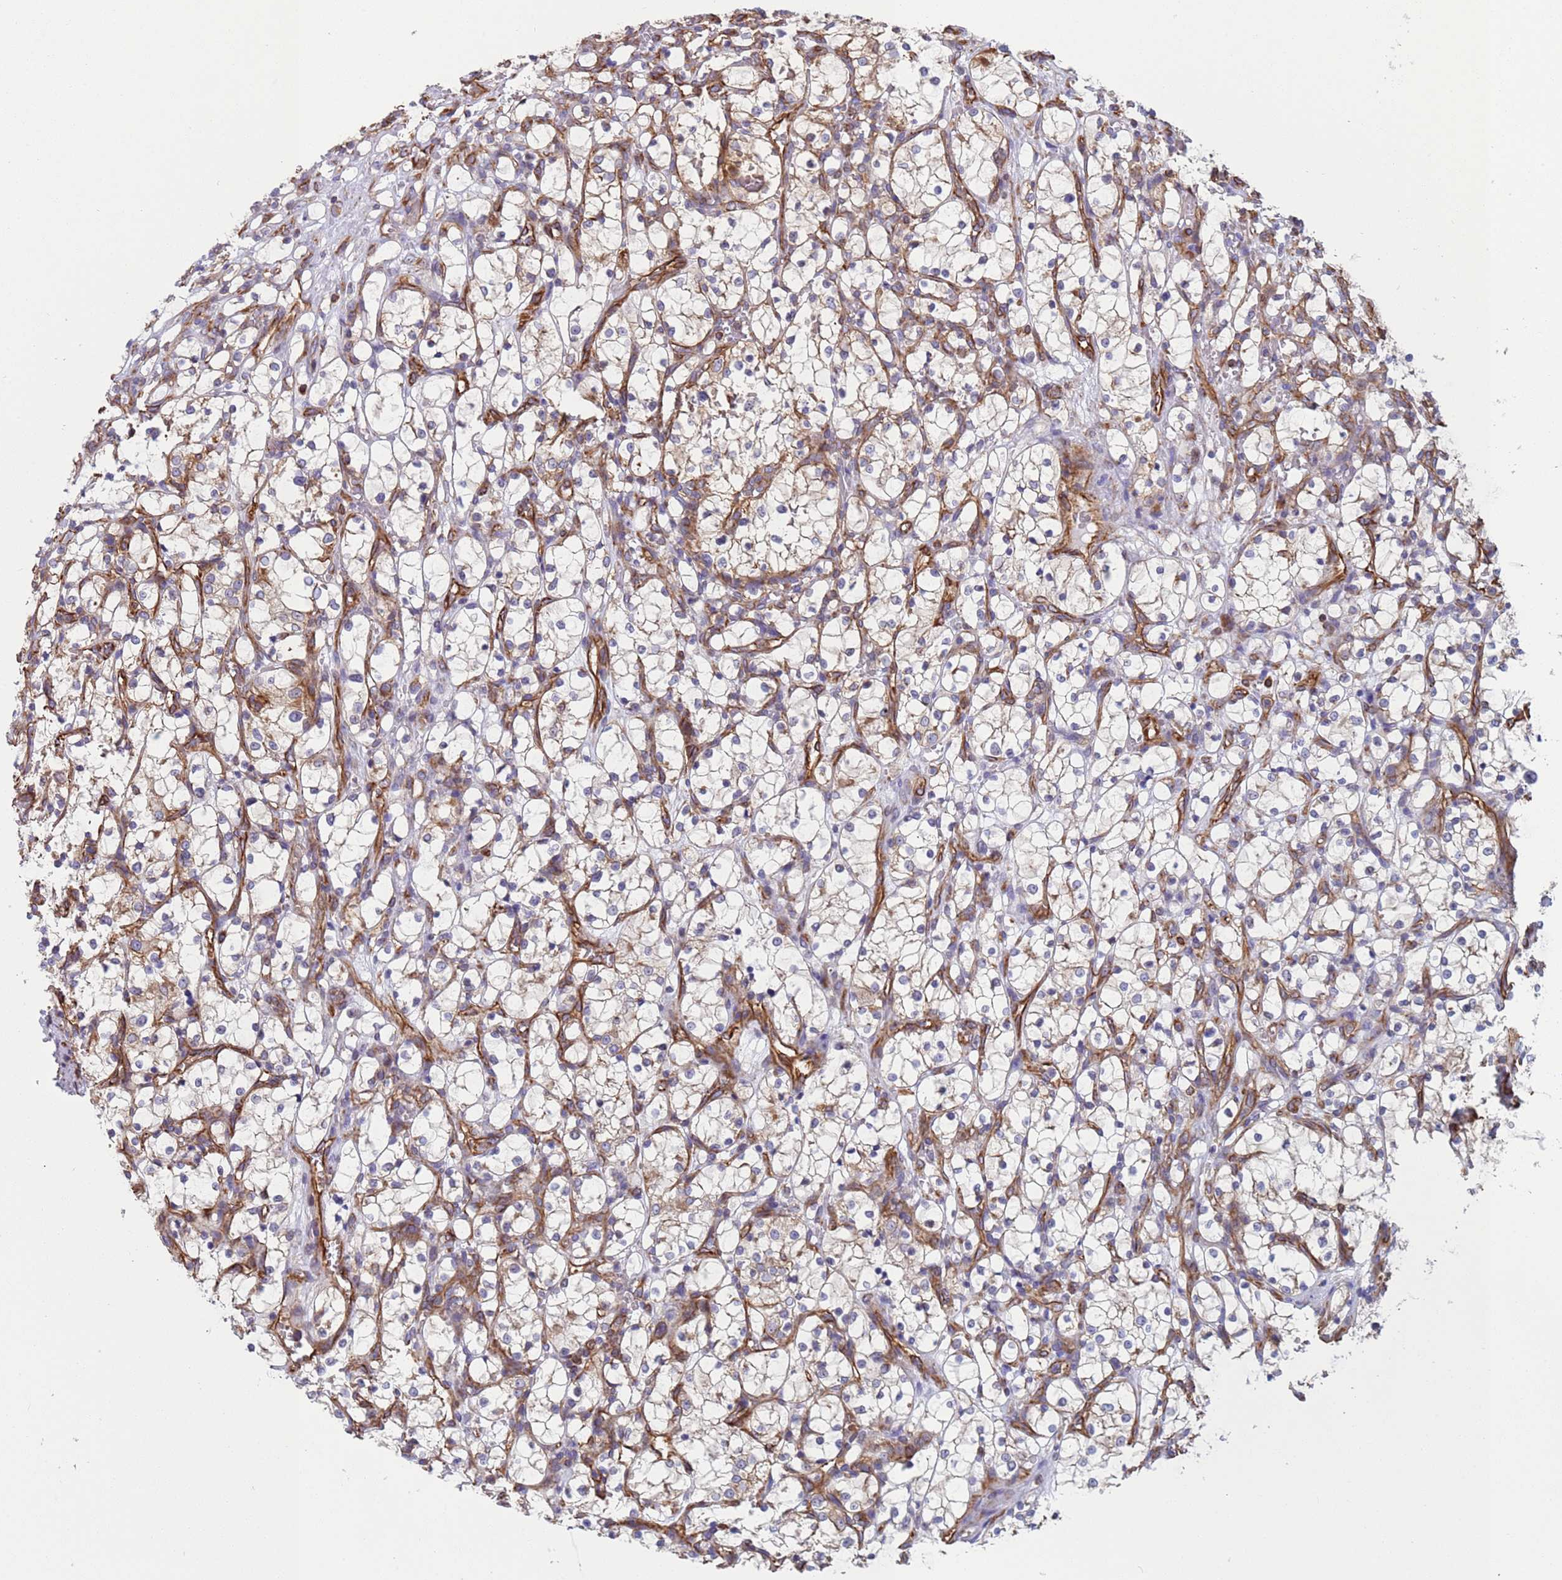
{"staining": {"intensity": "weak", "quantity": "<25%", "location": "cytoplasmic/membranous"}, "tissue": "renal cancer", "cell_type": "Tumor cells", "image_type": "cancer", "snomed": [{"axis": "morphology", "description": "Adenocarcinoma, NOS"}, {"axis": "topography", "description": "Kidney"}], "caption": "IHC of human renal adenocarcinoma reveals no expression in tumor cells.", "gene": "NUDT12", "patient": {"sex": "female", "age": 69}}